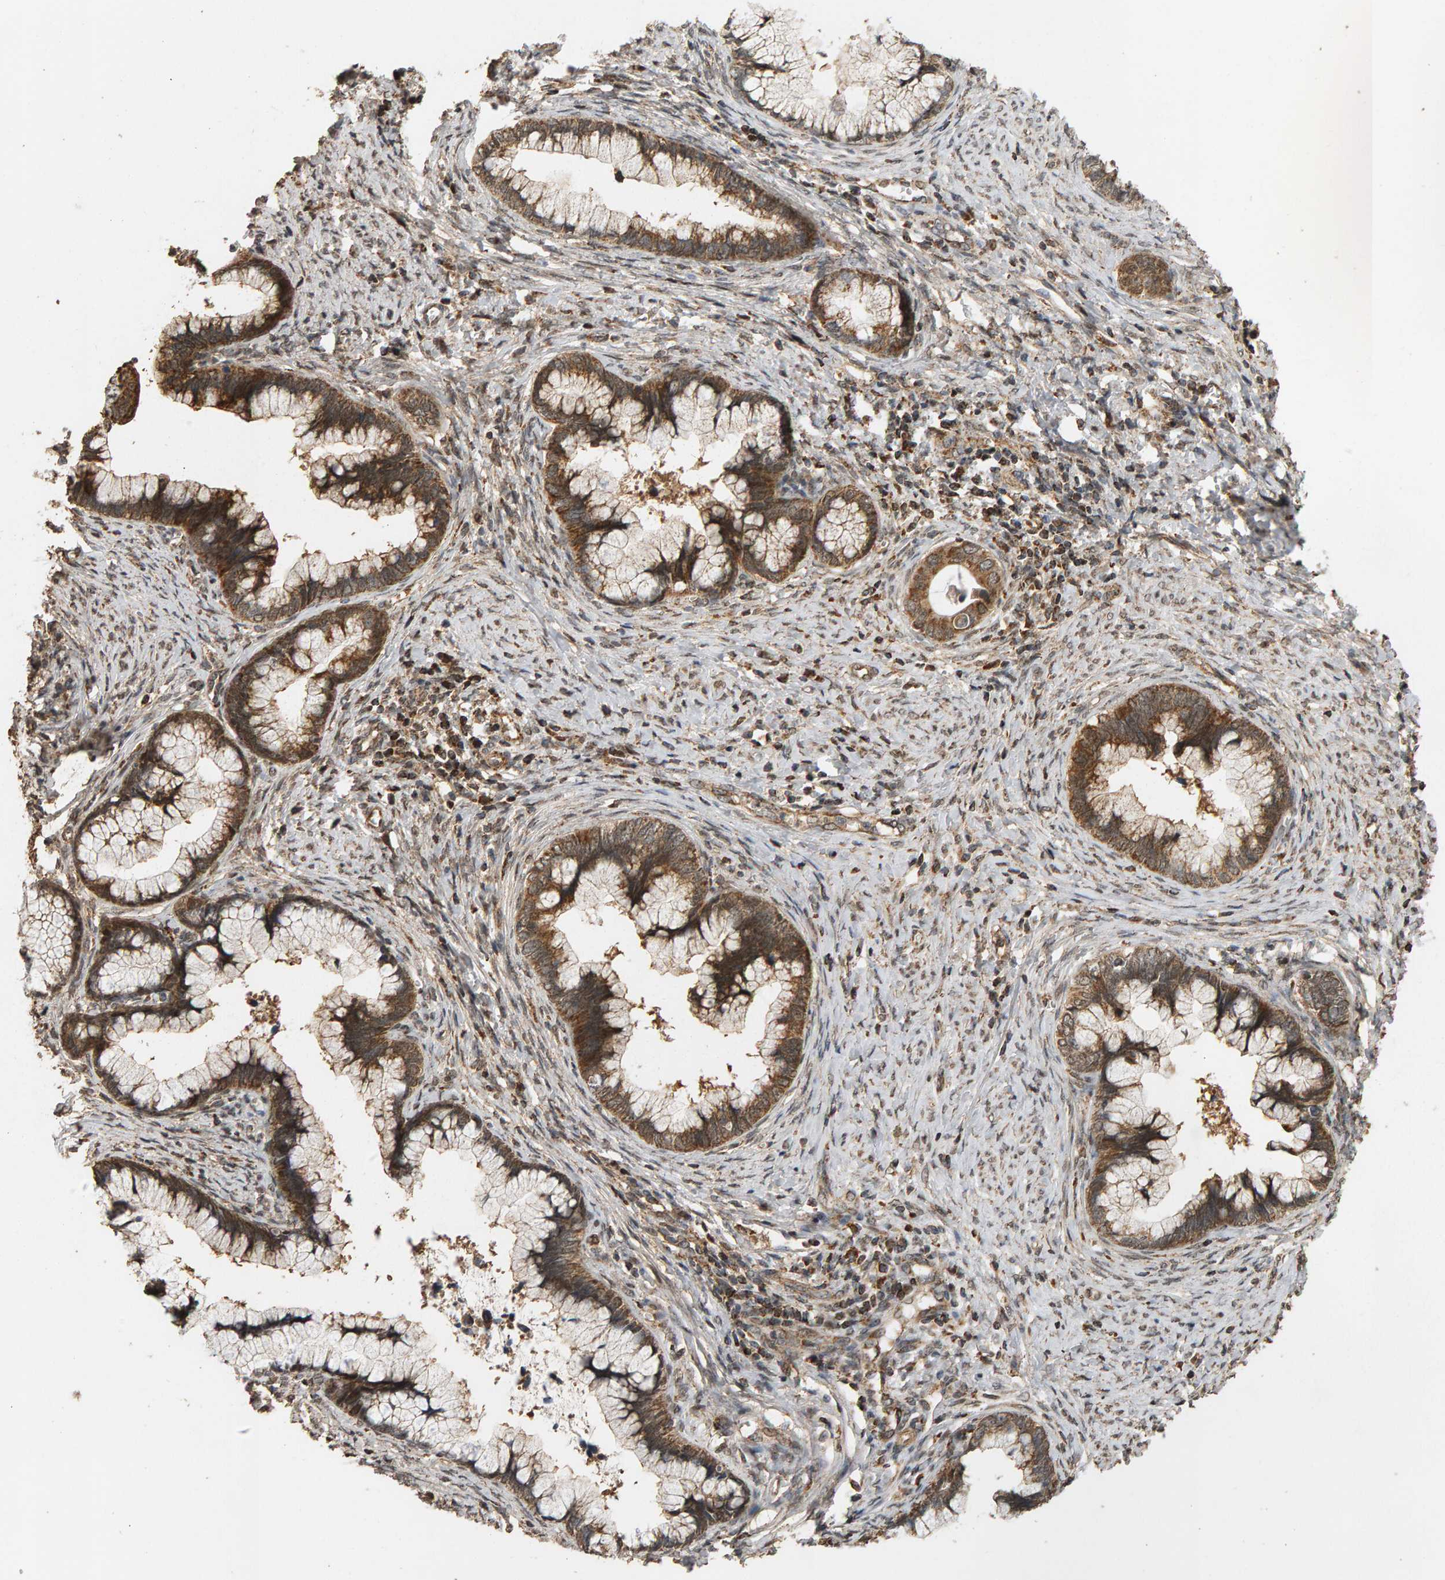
{"staining": {"intensity": "strong", "quantity": ">75%", "location": "cytoplasmic/membranous"}, "tissue": "cervical cancer", "cell_type": "Tumor cells", "image_type": "cancer", "snomed": [{"axis": "morphology", "description": "Adenocarcinoma, NOS"}, {"axis": "topography", "description": "Cervix"}], "caption": "Tumor cells show high levels of strong cytoplasmic/membranous staining in approximately >75% of cells in adenocarcinoma (cervical).", "gene": "GSTK1", "patient": {"sex": "female", "age": 44}}